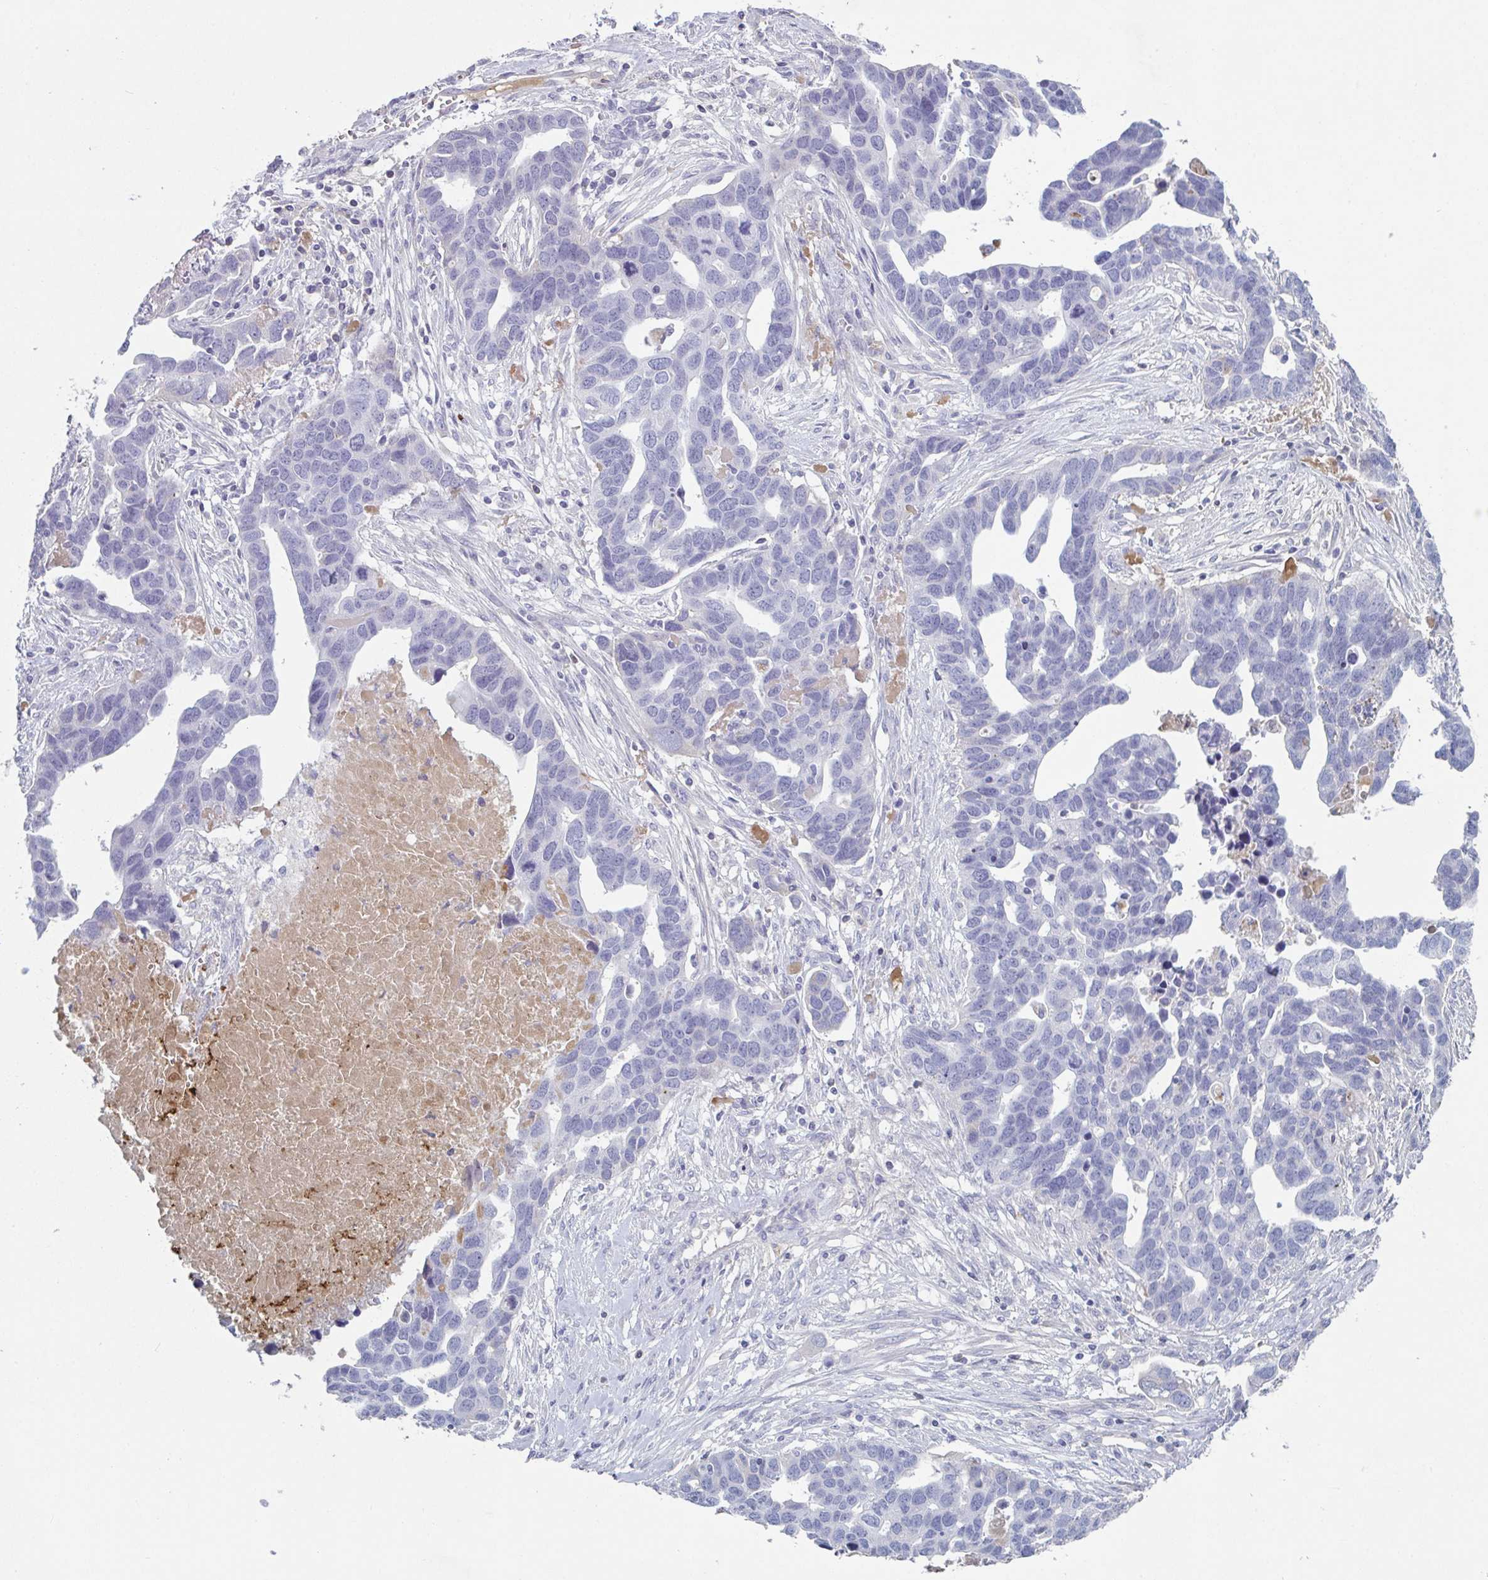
{"staining": {"intensity": "negative", "quantity": "none", "location": "none"}, "tissue": "ovarian cancer", "cell_type": "Tumor cells", "image_type": "cancer", "snomed": [{"axis": "morphology", "description": "Cystadenocarcinoma, serous, NOS"}, {"axis": "topography", "description": "Ovary"}], "caption": "A micrograph of human ovarian serous cystadenocarcinoma is negative for staining in tumor cells.", "gene": "ADAM21", "patient": {"sex": "female", "age": 54}}